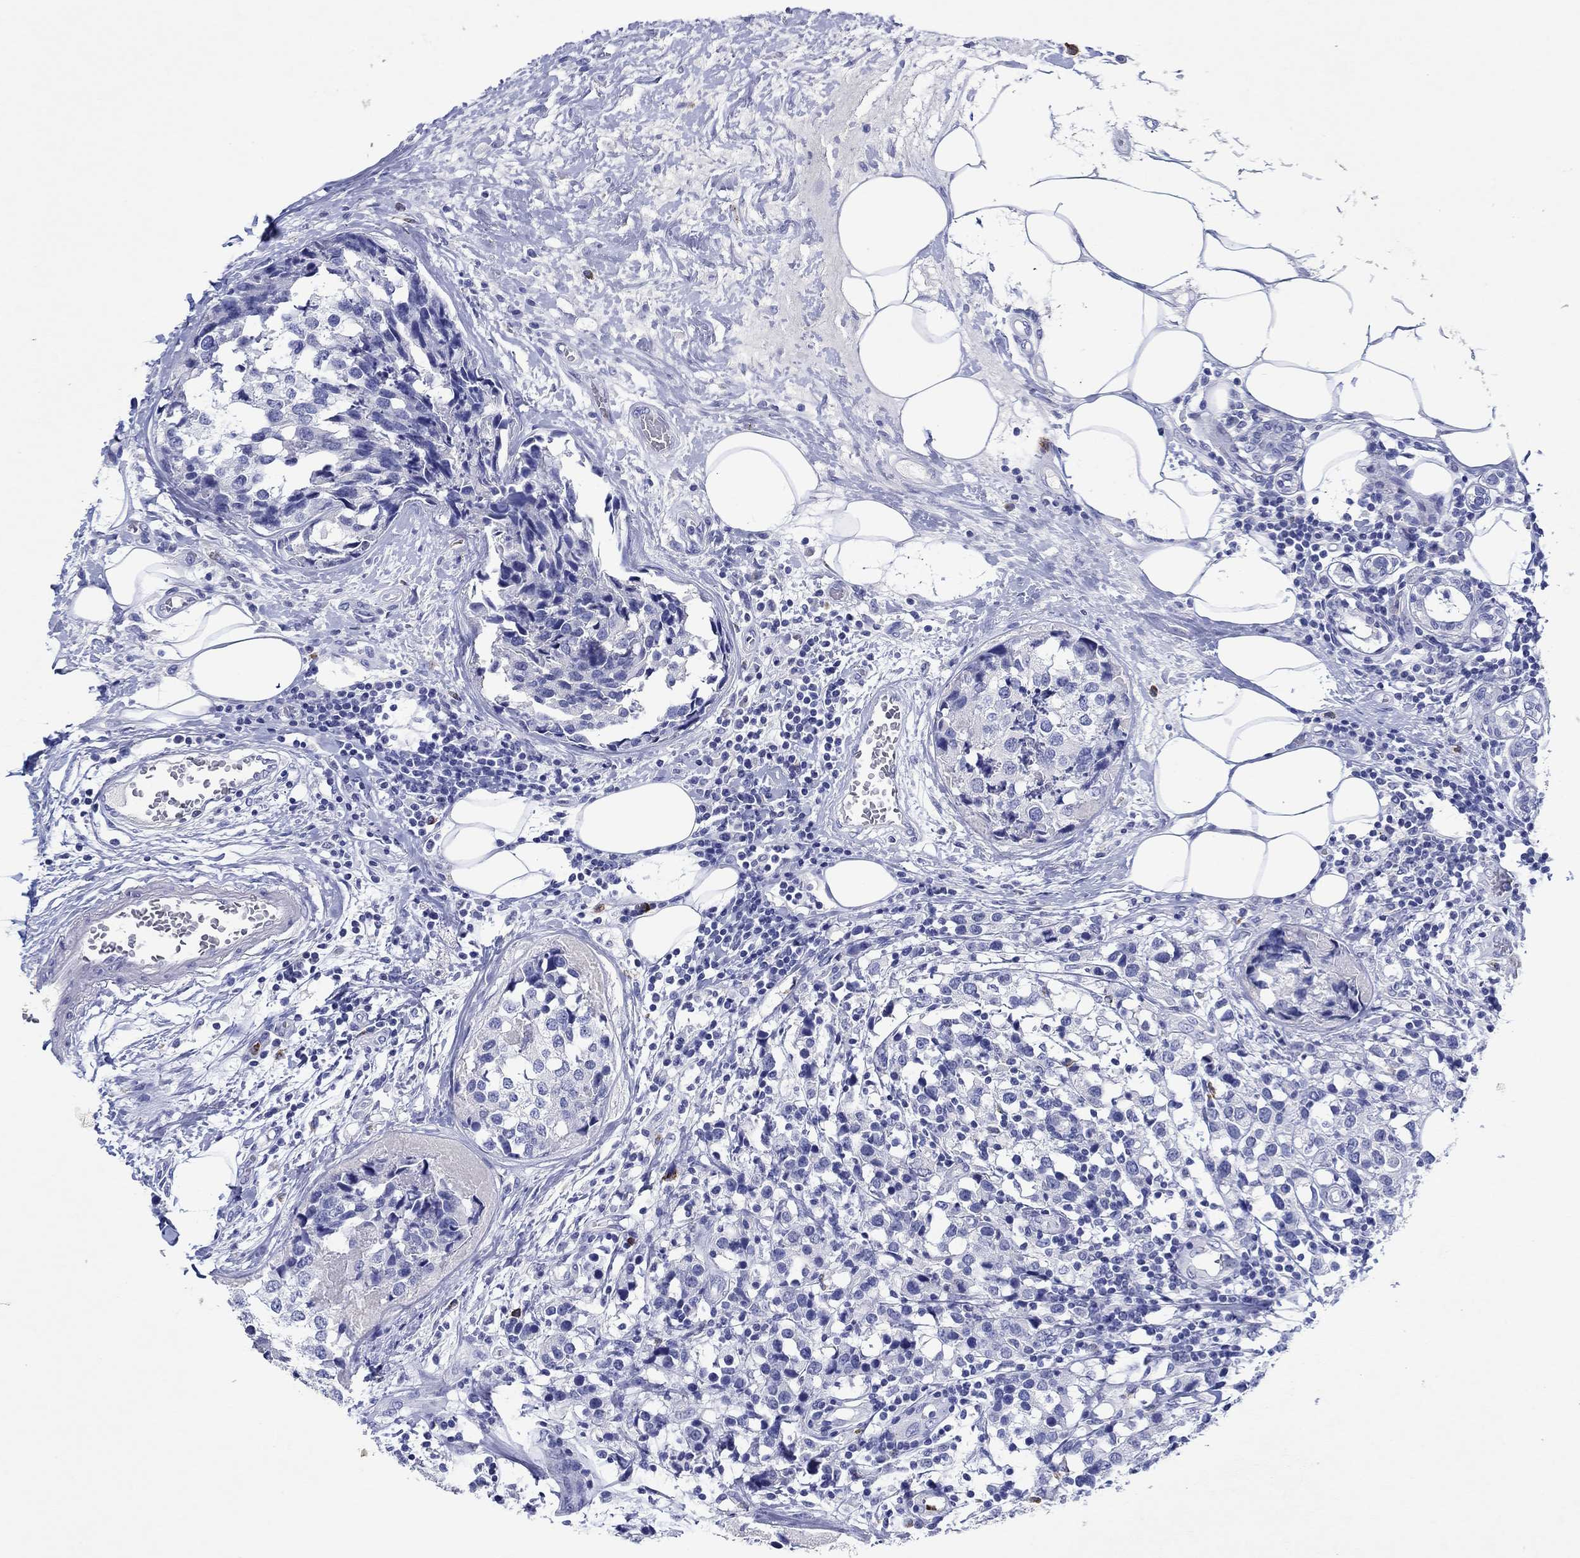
{"staining": {"intensity": "negative", "quantity": "none", "location": "none"}, "tissue": "breast cancer", "cell_type": "Tumor cells", "image_type": "cancer", "snomed": [{"axis": "morphology", "description": "Lobular carcinoma"}, {"axis": "topography", "description": "Breast"}], "caption": "Tumor cells show no significant protein positivity in lobular carcinoma (breast). Nuclei are stained in blue.", "gene": "EPX", "patient": {"sex": "female", "age": 59}}